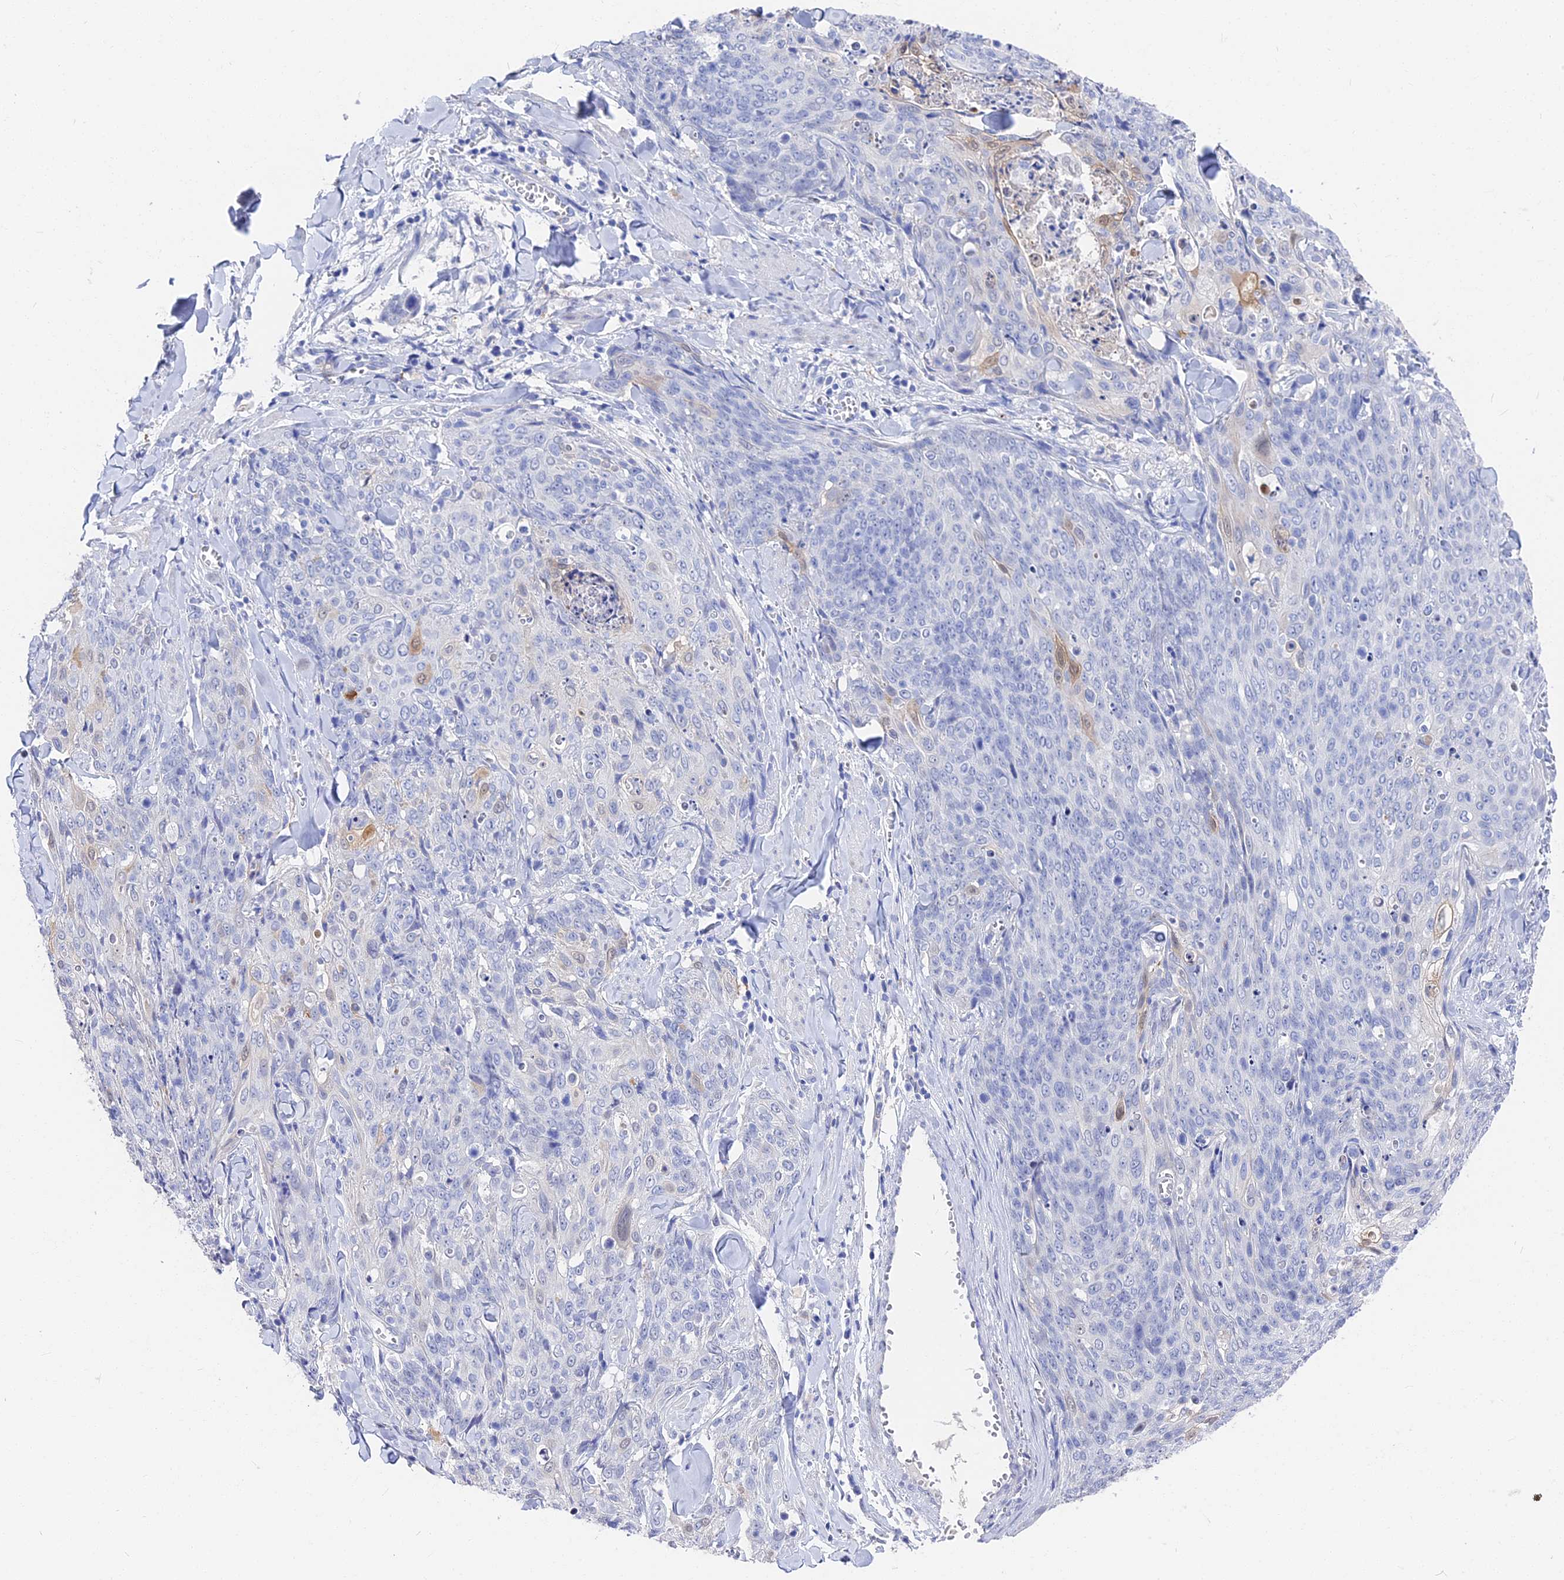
{"staining": {"intensity": "negative", "quantity": "none", "location": "none"}, "tissue": "skin cancer", "cell_type": "Tumor cells", "image_type": "cancer", "snomed": [{"axis": "morphology", "description": "Squamous cell carcinoma, NOS"}, {"axis": "topography", "description": "Skin"}, {"axis": "topography", "description": "Vulva"}], "caption": "Human skin squamous cell carcinoma stained for a protein using IHC shows no staining in tumor cells.", "gene": "VPS33B", "patient": {"sex": "female", "age": 85}}